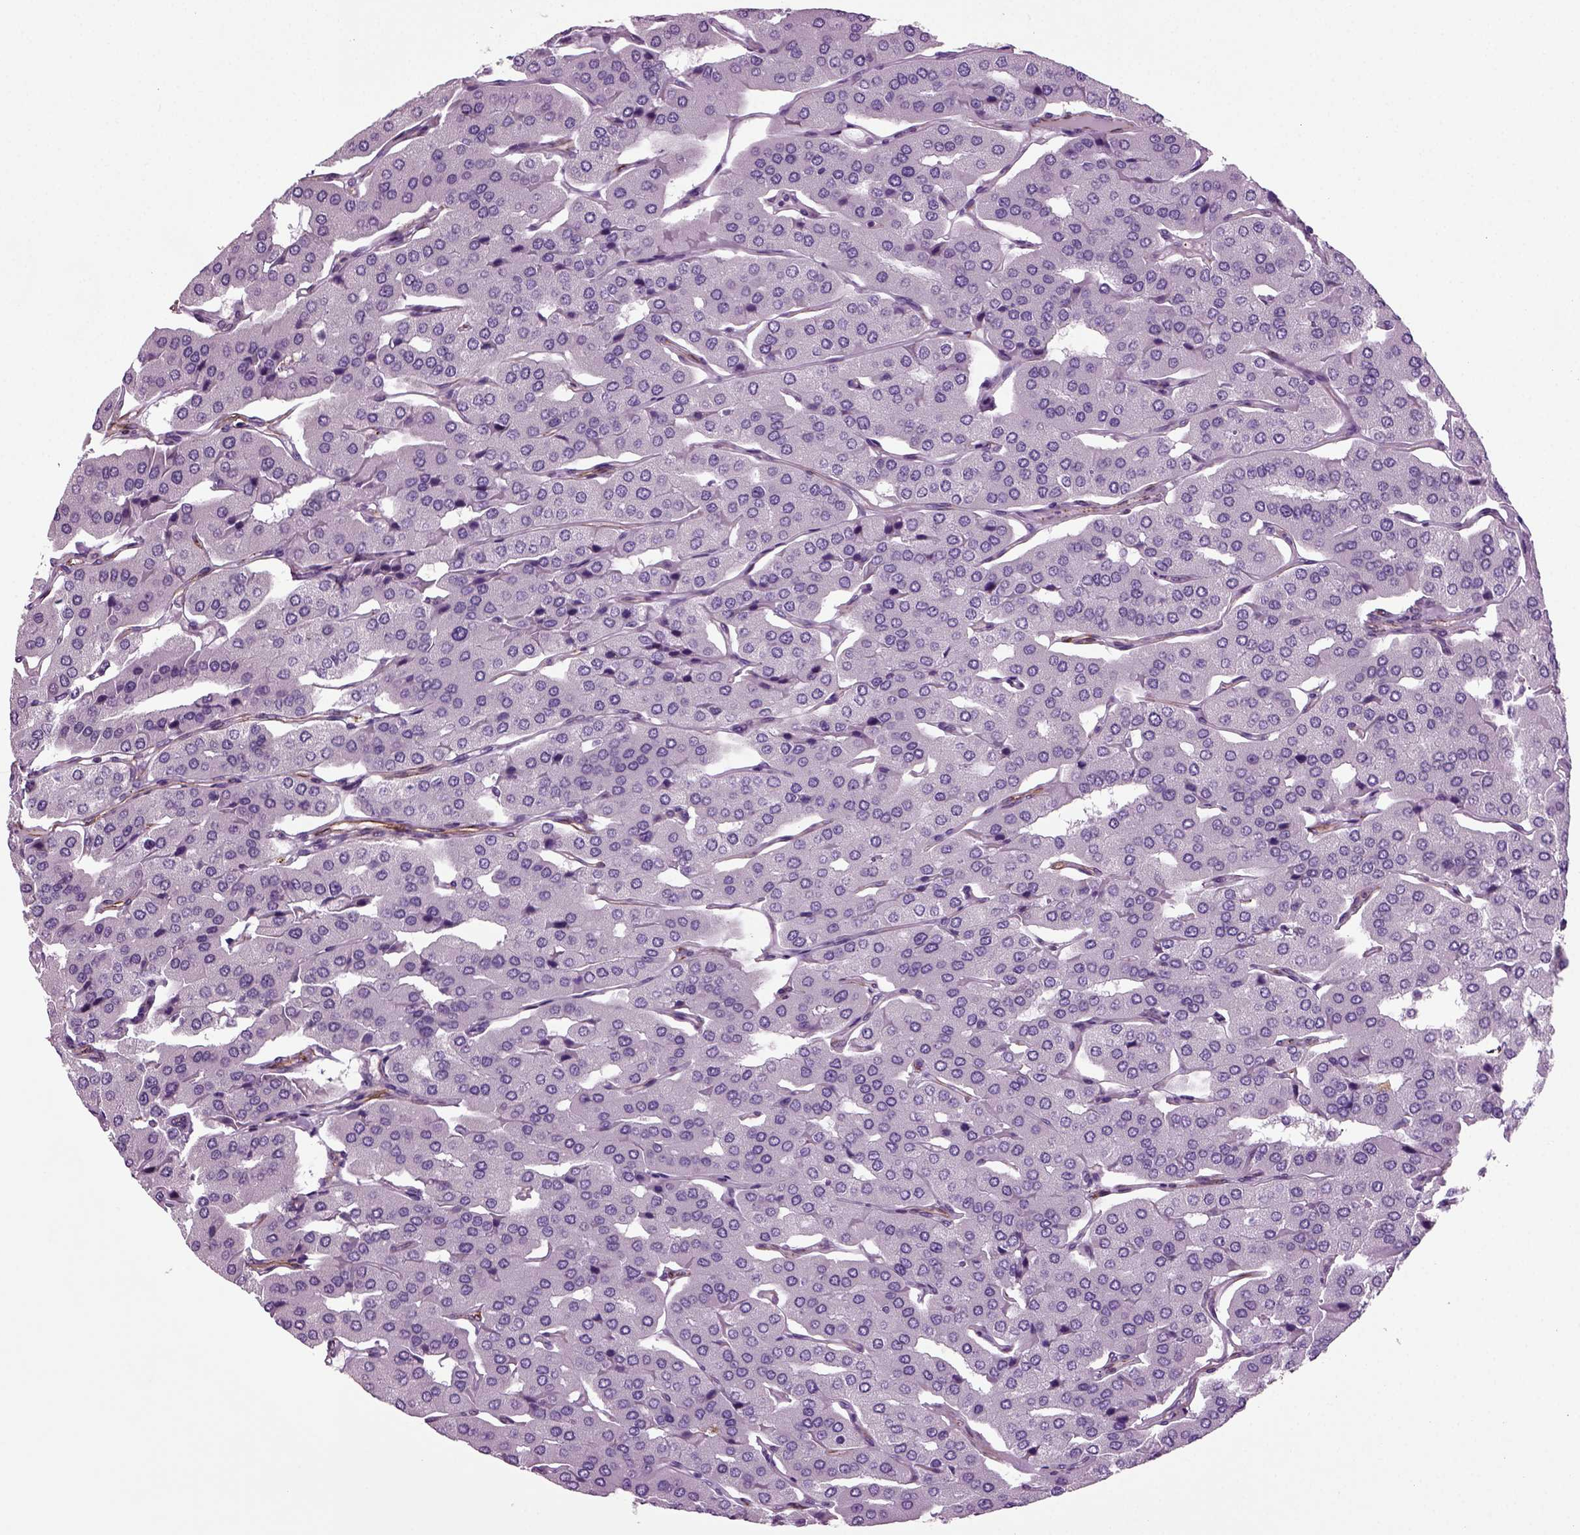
{"staining": {"intensity": "negative", "quantity": "none", "location": "none"}, "tissue": "parathyroid gland", "cell_type": "Glandular cells", "image_type": "normal", "snomed": [{"axis": "morphology", "description": "Normal tissue, NOS"}, {"axis": "morphology", "description": "Adenoma, NOS"}, {"axis": "topography", "description": "Parathyroid gland"}], "caption": "Immunohistochemistry histopathology image of unremarkable parathyroid gland: human parathyroid gland stained with DAB shows no significant protein positivity in glandular cells.", "gene": "ACER3", "patient": {"sex": "female", "age": 86}}